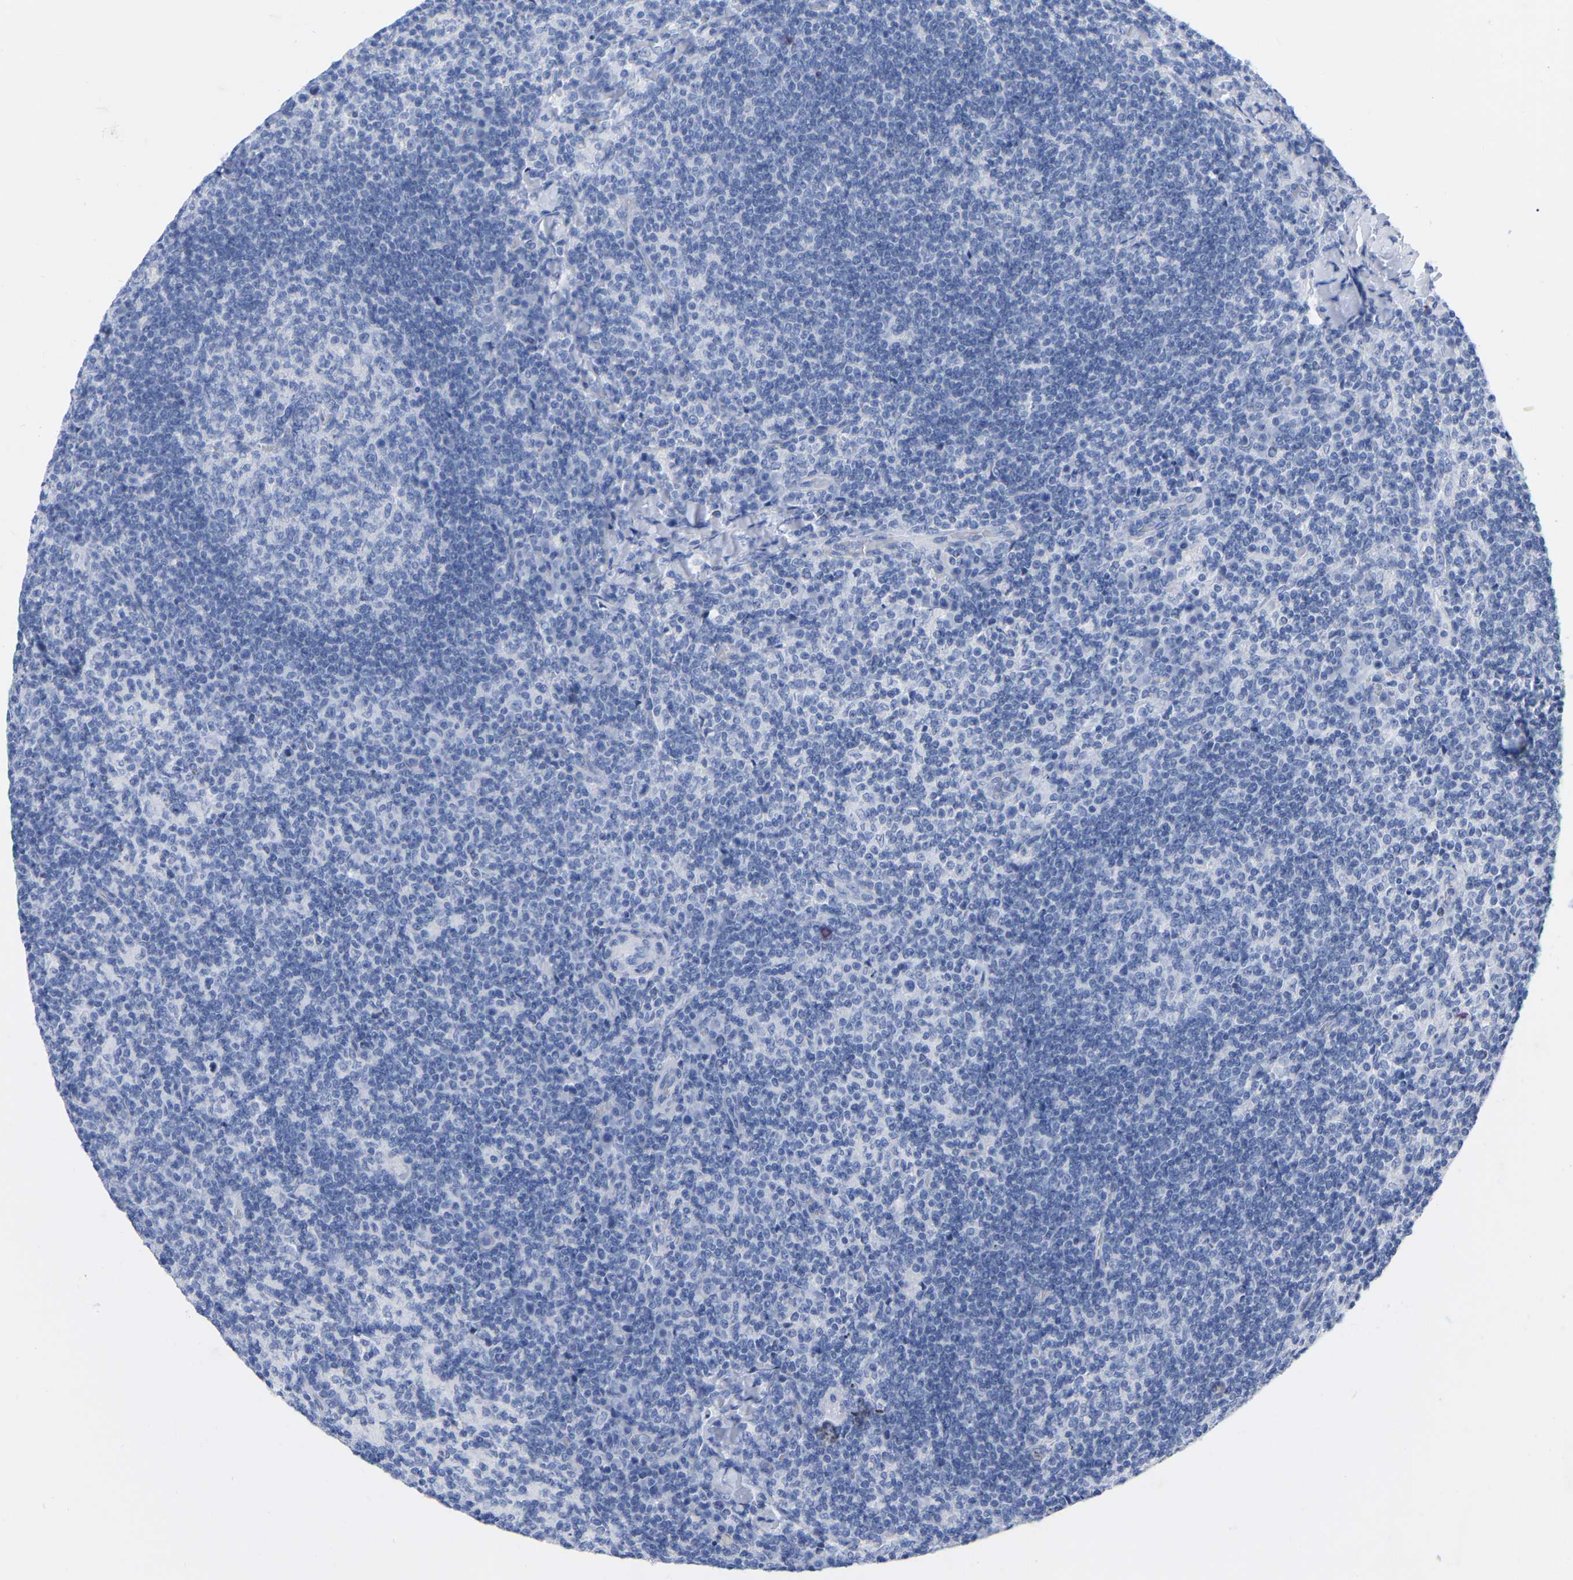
{"staining": {"intensity": "negative", "quantity": "none", "location": "none"}, "tissue": "lymph node", "cell_type": "Germinal center cells", "image_type": "normal", "snomed": [{"axis": "morphology", "description": "Normal tissue, NOS"}, {"axis": "morphology", "description": "Inflammation, NOS"}, {"axis": "topography", "description": "Lymph node"}], "caption": "Immunohistochemistry histopathology image of unremarkable lymph node: human lymph node stained with DAB (3,3'-diaminobenzidine) demonstrates no significant protein expression in germinal center cells. Nuclei are stained in blue.", "gene": "ZNF629", "patient": {"sex": "male", "age": 55}}